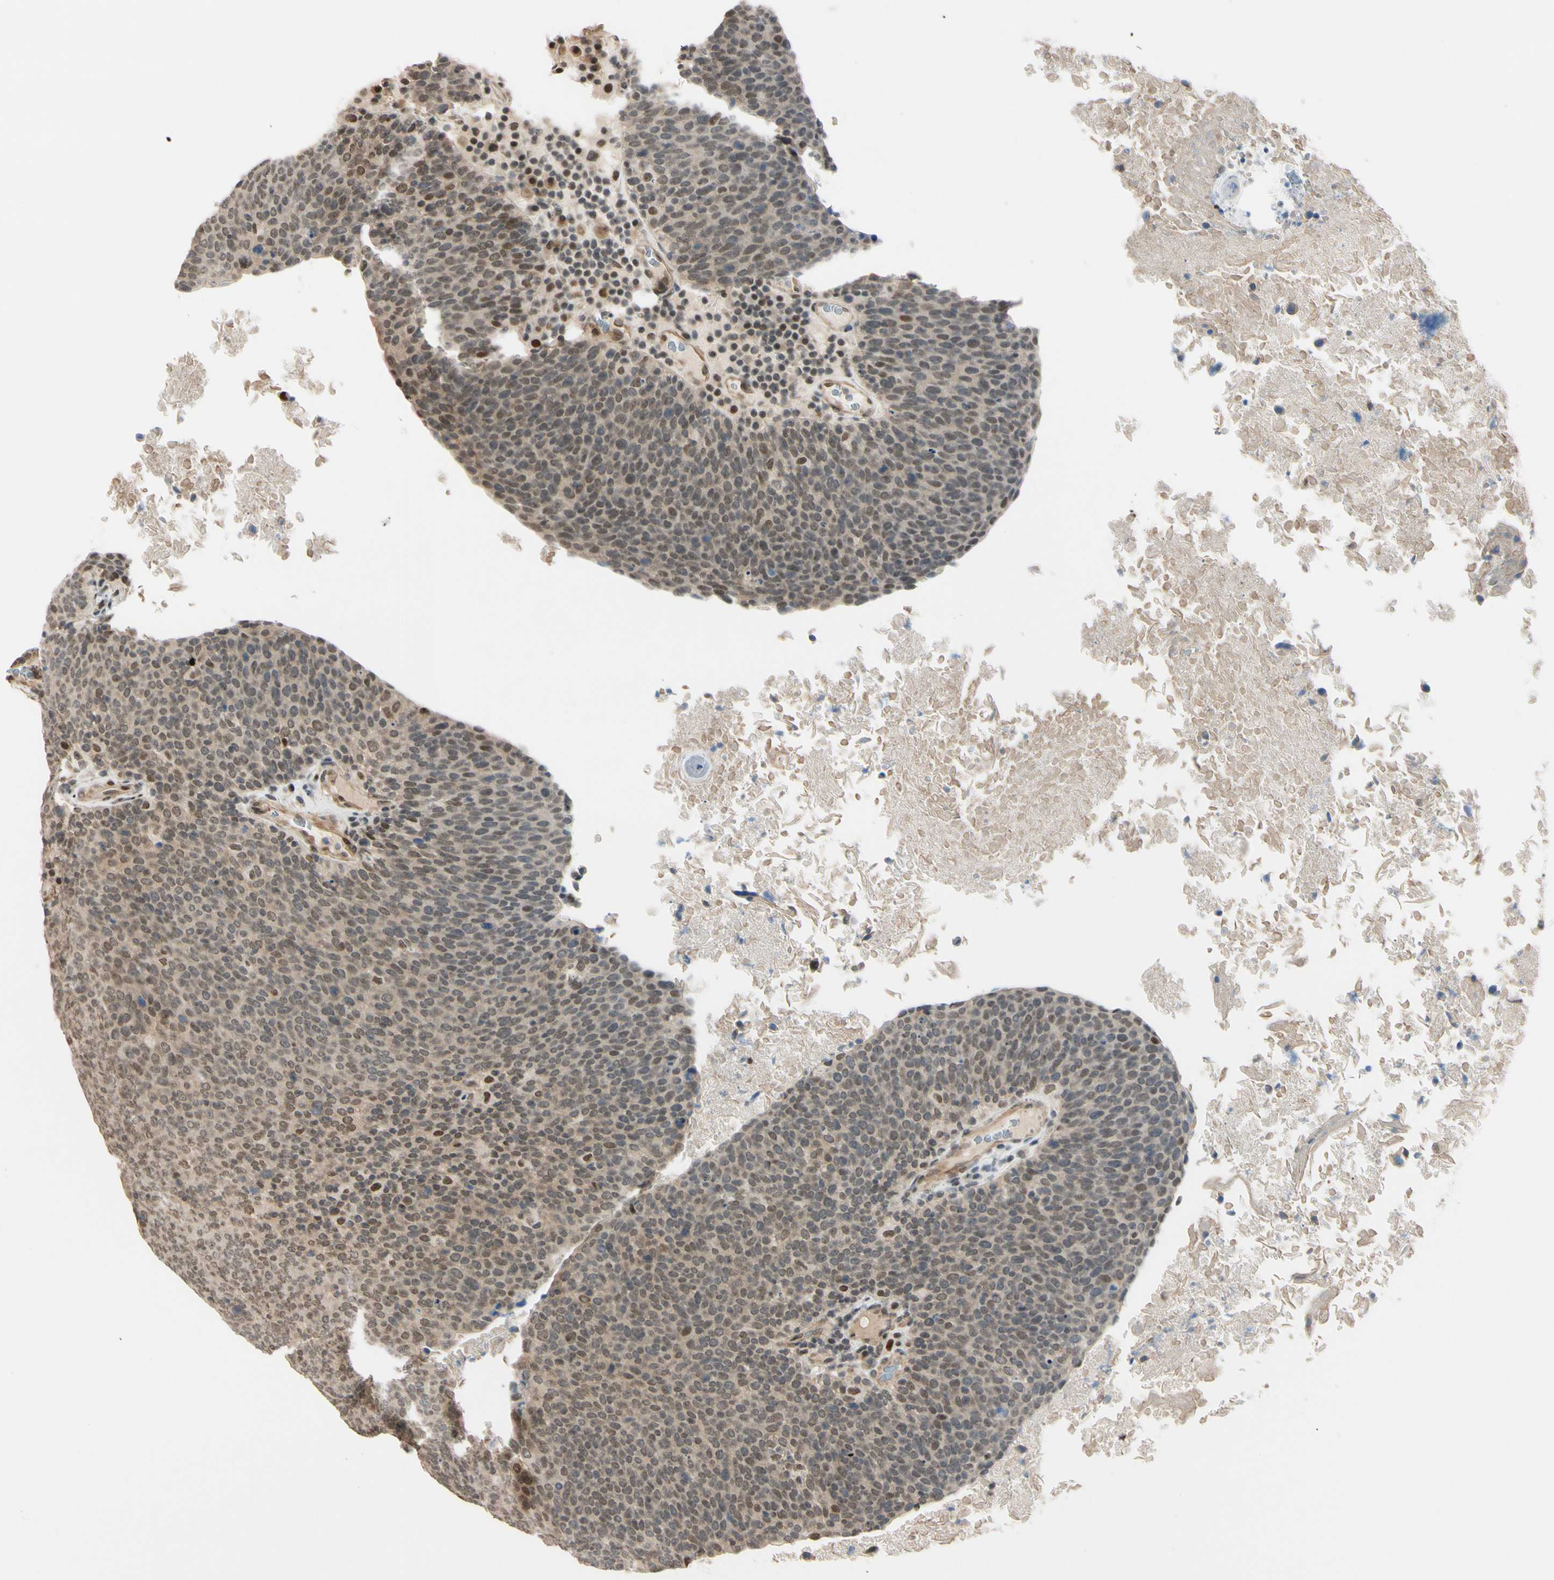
{"staining": {"intensity": "weak", "quantity": "25%-75%", "location": "nuclear"}, "tissue": "head and neck cancer", "cell_type": "Tumor cells", "image_type": "cancer", "snomed": [{"axis": "morphology", "description": "Squamous cell carcinoma, NOS"}, {"axis": "morphology", "description": "Squamous cell carcinoma, metastatic, NOS"}, {"axis": "topography", "description": "Lymph node"}, {"axis": "topography", "description": "Head-Neck"}], "caption": "Metastatic squamous cell carcinoma (head and neck) stained with DAB immunohistochemistry demonstrates low levels of weak nuclear positivity in approximately 25%-75% of tumor cells. (DAB = brown stain, brightfield microscopy at high magnification).", "gene": "SUFU", "patient": {"sex": "male", "age": 62}}